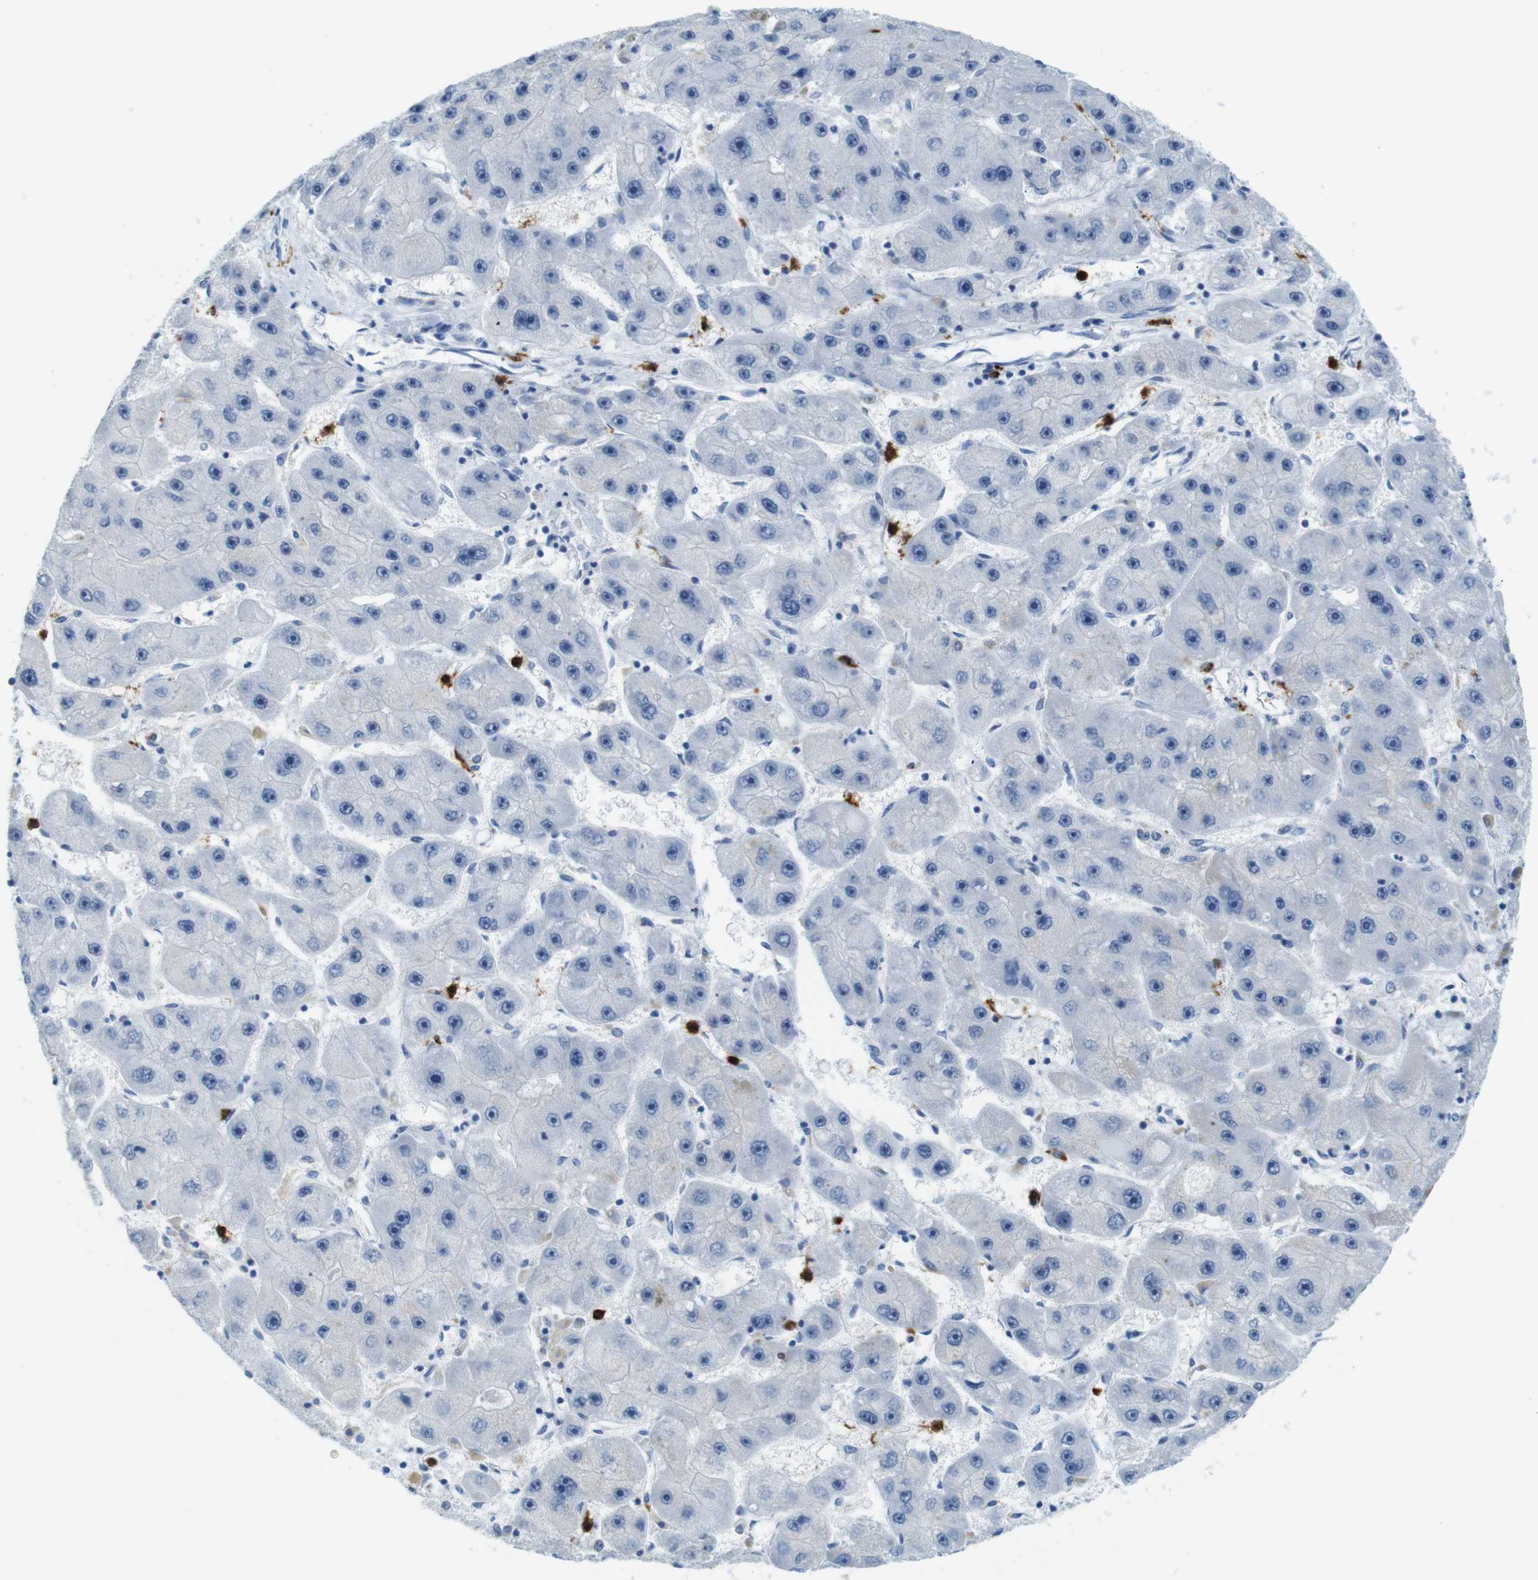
{"staining": {"intensity": "negative", "quantity": "none", "location": "none"}, "tissue": "liver cancer", "cell_type": "Tumor cells", "image_type": "cancer", "snomed": [{"axis": "morphology", "description": "Carcinoma, Hepatocellular, NOS"}, {"axis": "topography", "description": "Liver"}], "caption": "Tumor cells show no significant protein expression in liver cancer. (DAB (3,3'-diaminobenzidine) IHC, high magnification).", "gene": "MCEMP1", "patient": {"sex": "female", "age": 61}}